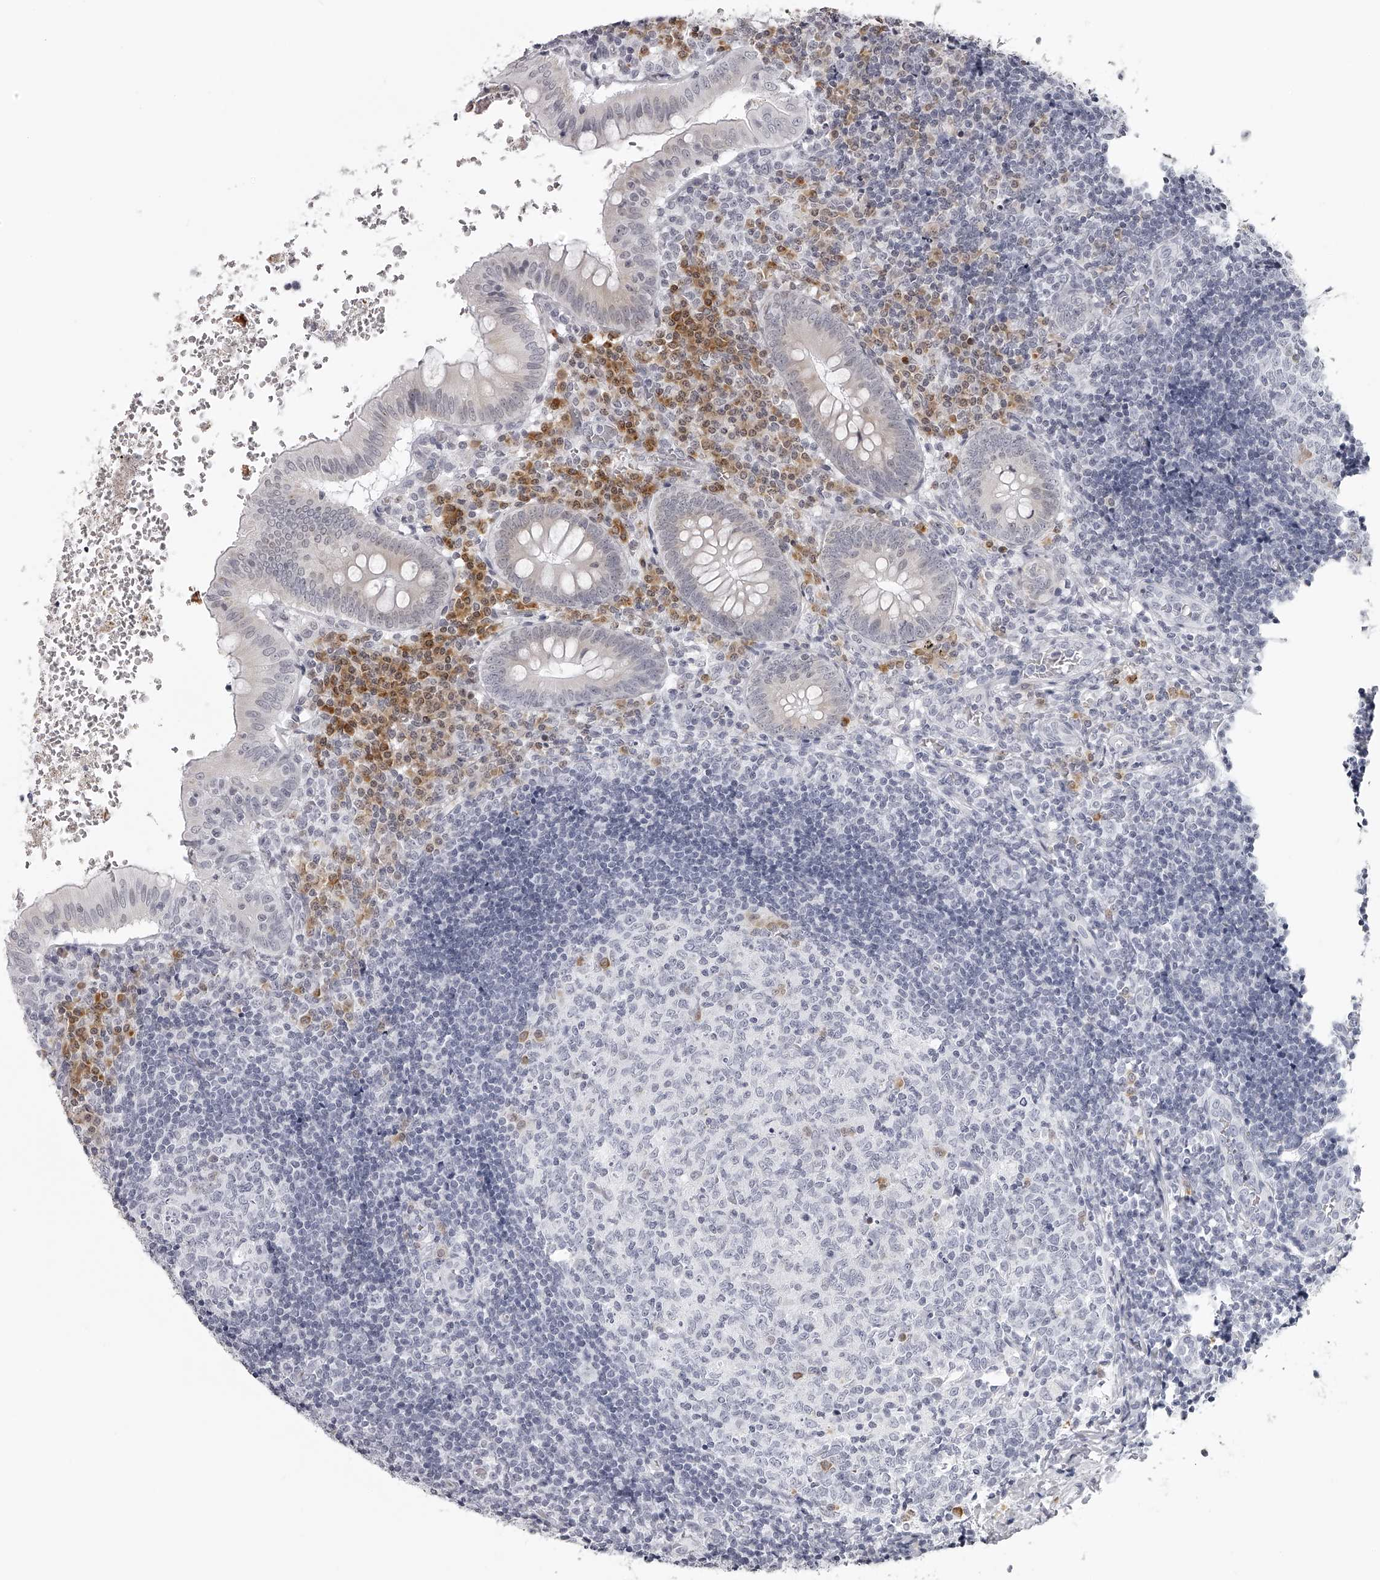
{"staining": {"intensity": "negative", "quantity": "none", "location": "none"}, "tissue": "appendix", "cell_type": "Glandular cells", "image_type": "normal", "snomed": [{"axis": "morphology", "description": "Normal tissue, NOS"}, {"axis": "topography", "description": "Appendix"}], "caption": "High power microscopy image of an immunohistochemistry photomicrograph of benign appendix, revealing no significant expression in glandular cells. (Brightfield microscopy of DAB immunohistochemistry (IHC) at high magnification).", "gene": "SEC11C", "patient": {"sex": "male", "age": 8}}